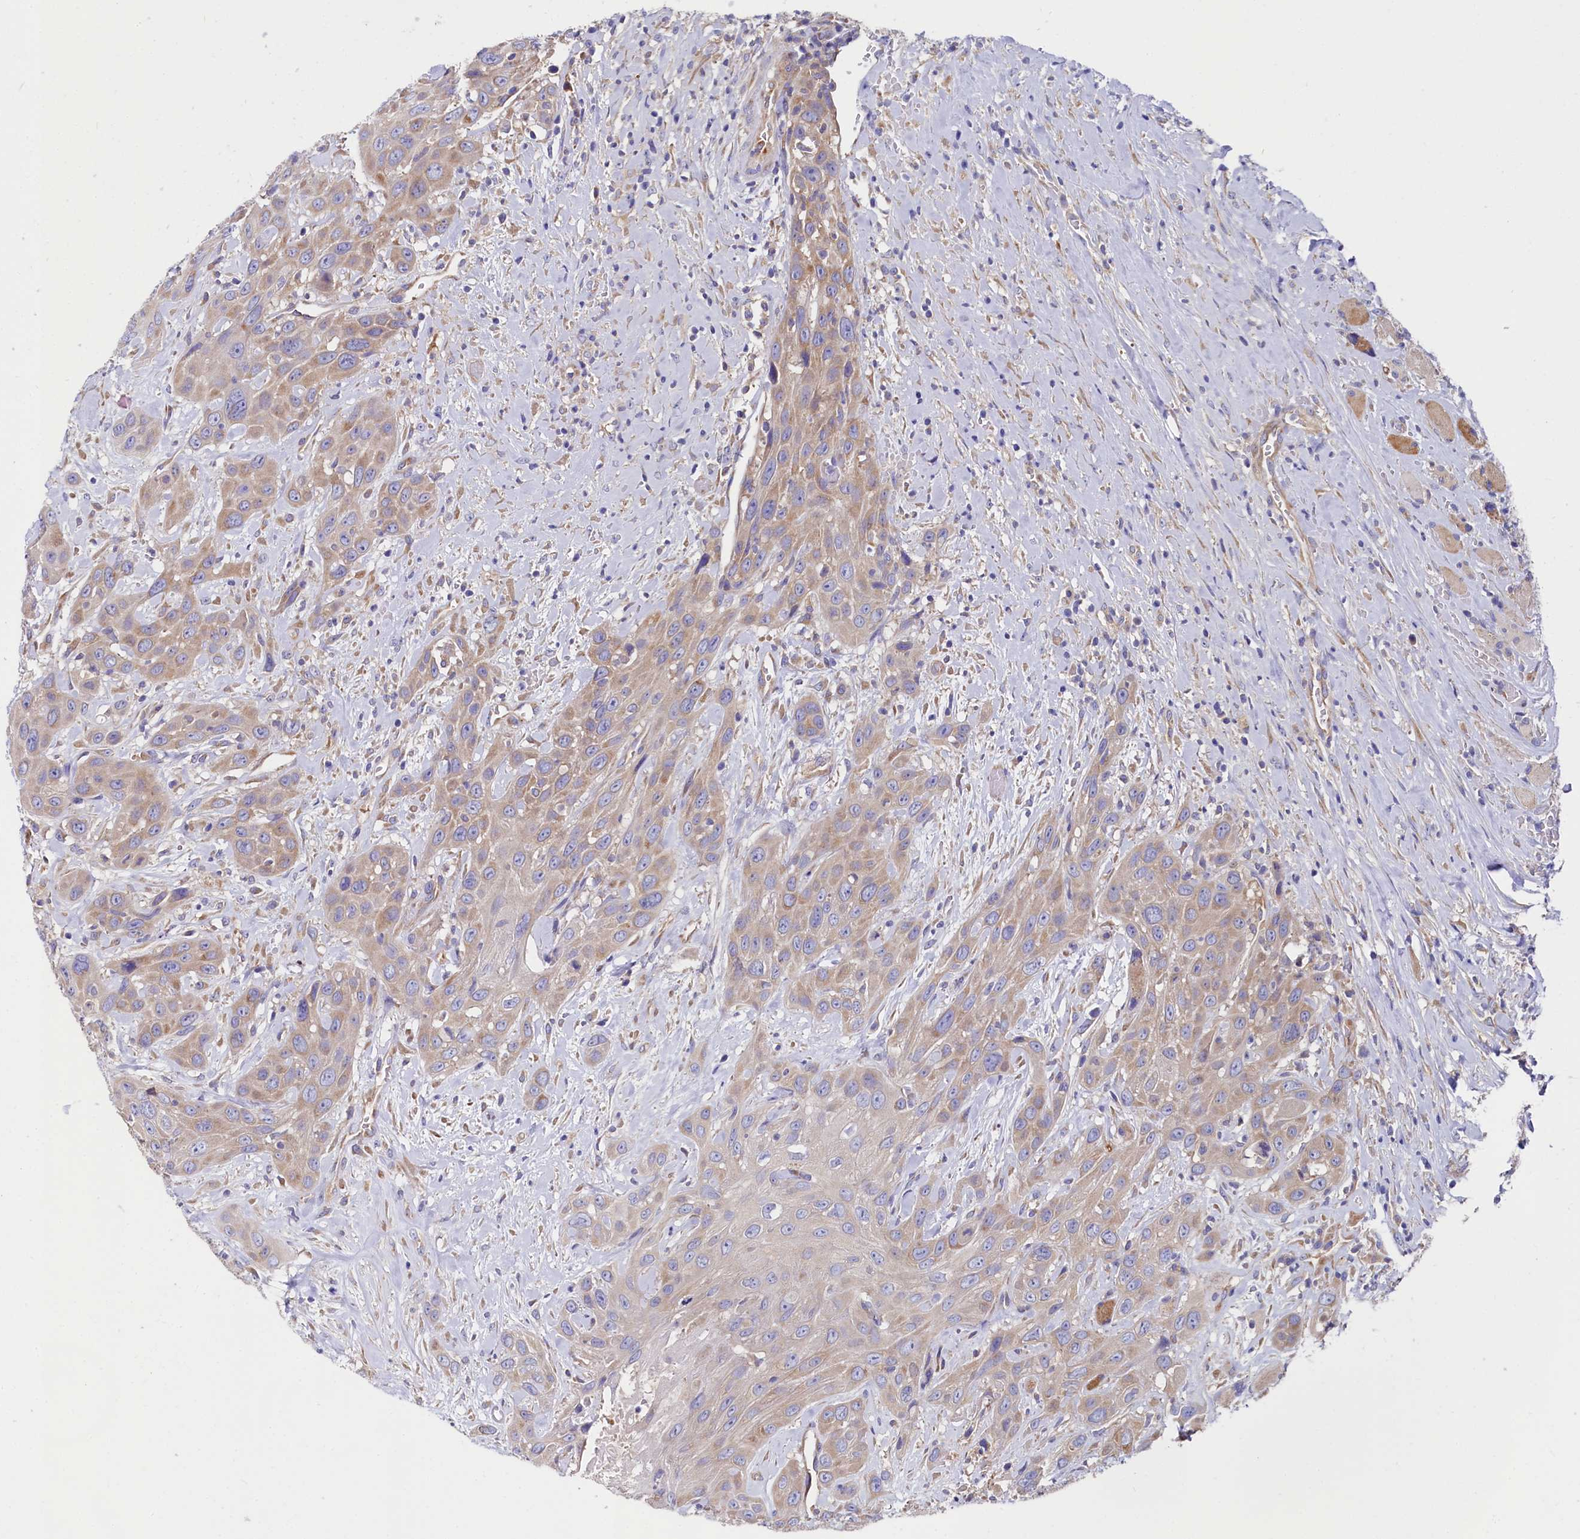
{"staining": {"intensity": "weak", "quantity": ">75%", "location": "cytoplasmic/membranous"}, "tissue": "head and neck cancer", "cell_type": "Tumor cells", "image_type": "cancer", "snomed": [{"axis": "morphology", "description": "Squamous cell carcinoma, NOS"}, {"axis": "topography", "description": "Head-Neck"}], "caption": "IHC image of human head and neck cancer stained for a protein (brown), which exhibits low levels of weak cytoplasmic/membranous expression in approximately >75% of tumor cells.", "gene": "QARS1", "patient": {"sex": "male", "age": 81}}